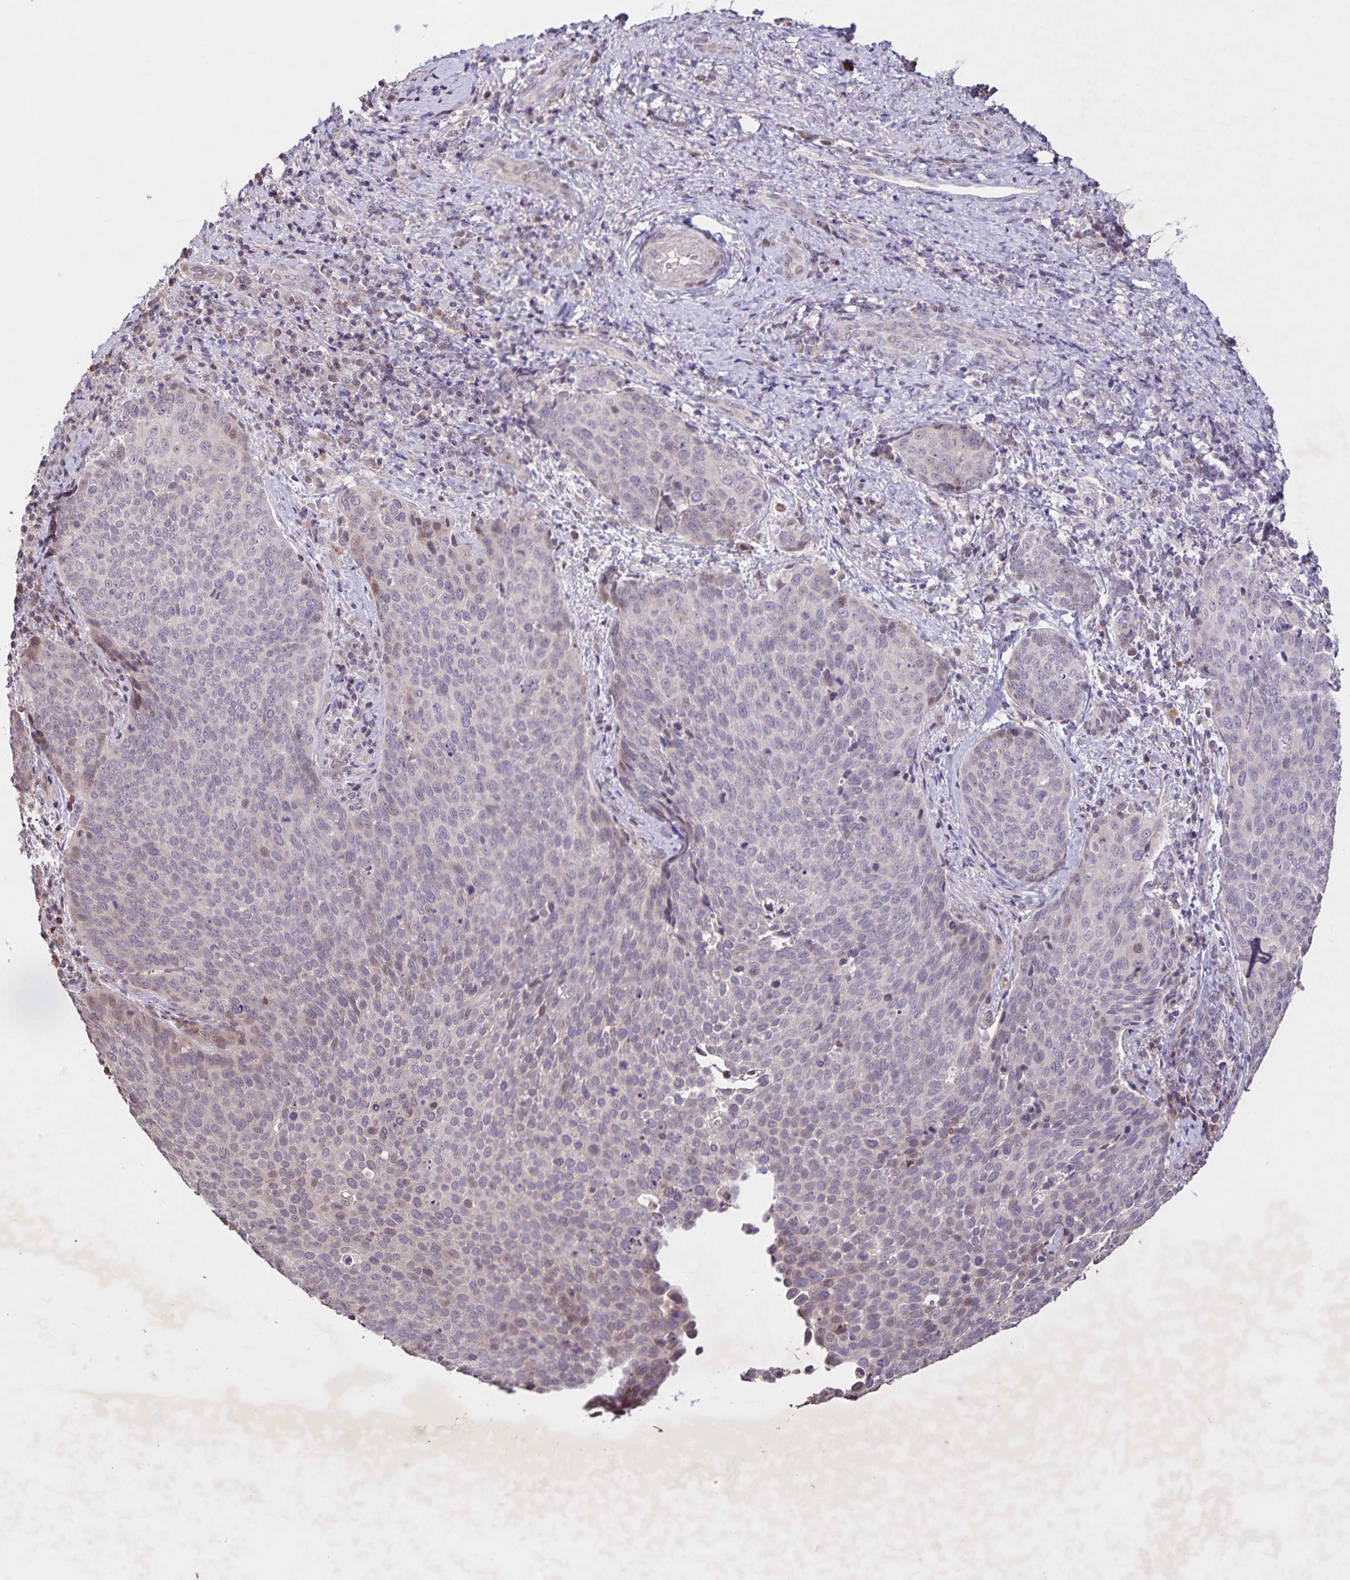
{"staining": {"intensity": "moderate", "quantity": "<25%", "location": "nuclear"}, "tissue": "cervical cancer", "cell_type": "Tumor cells", "image_type": "cancer", "snomed": [{"axis": "morphology", "description": "Squamous cell carcinoma, NOS"}, {"axis": "topography", "description": "Cervix"}], "caption": "Cervical squamous cell carcinoma stained with a brown dye reveals moderate nuclear positive positivity in about <25% of tumor cells.", "gene": "GDF2", "patient": {"sex": "female", "age": 34}}